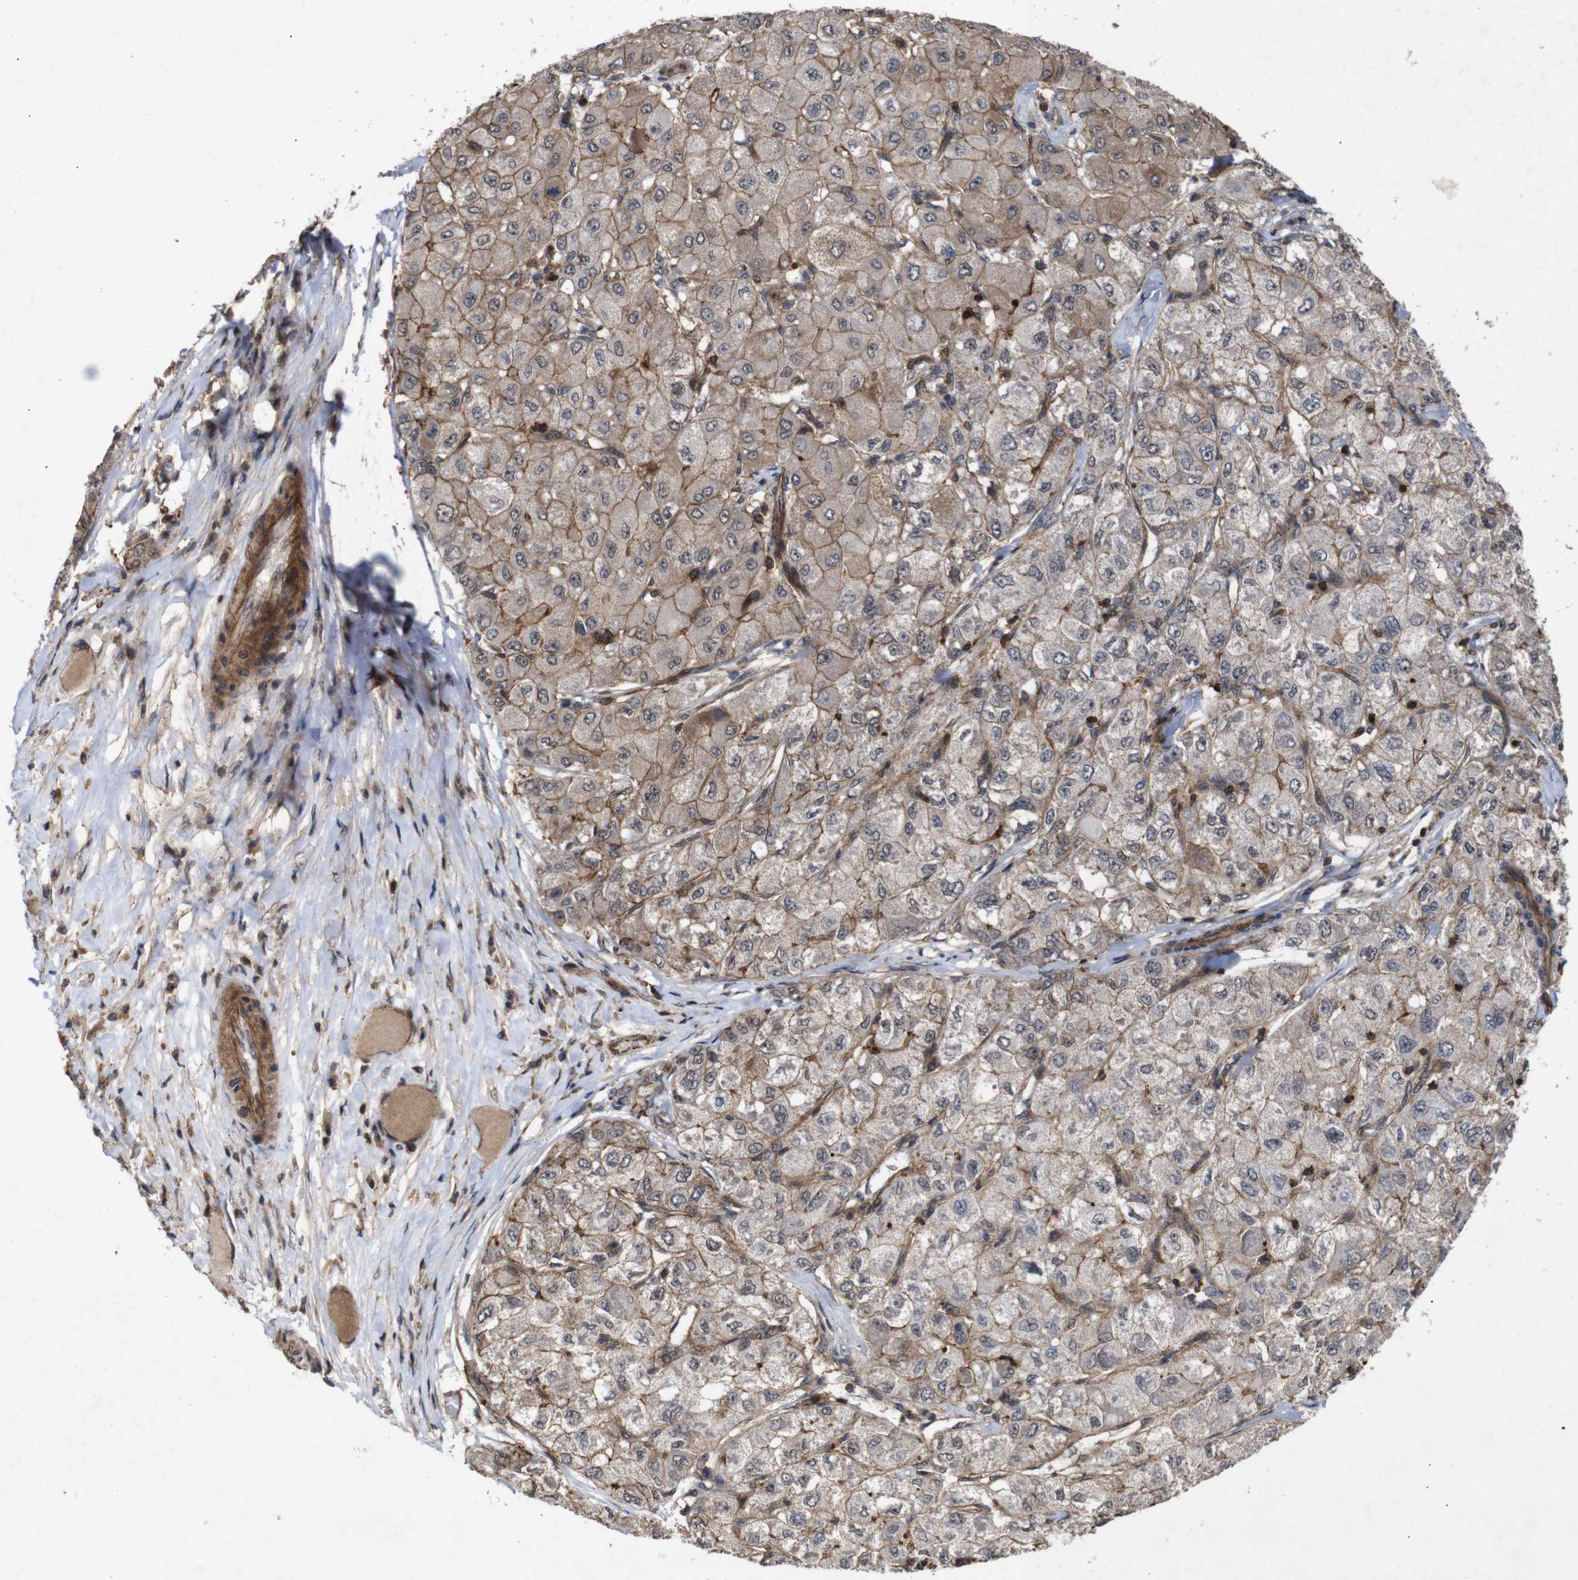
{"staining": {"intensity": "weak", "quantity": ">75%", "location": "cytoplasmic/membranous"}, "tissue": "liver cancer", "cell_type": "Tumor cells", "image_type": "cancer", "snomed": [{"axis": "morphology", "description": "Carcinoma, Hepatocellular, NOS"}, {"axis": "topography", "description": "Liver"}], "caption": "Immunohistochemical staining of liver cancer displays low levels of weak cytoplasmic/membranous positivity in about >75% of tumor cells.", "gene": "NANOS1", "patient": {"sex": "male", "age": 80}}